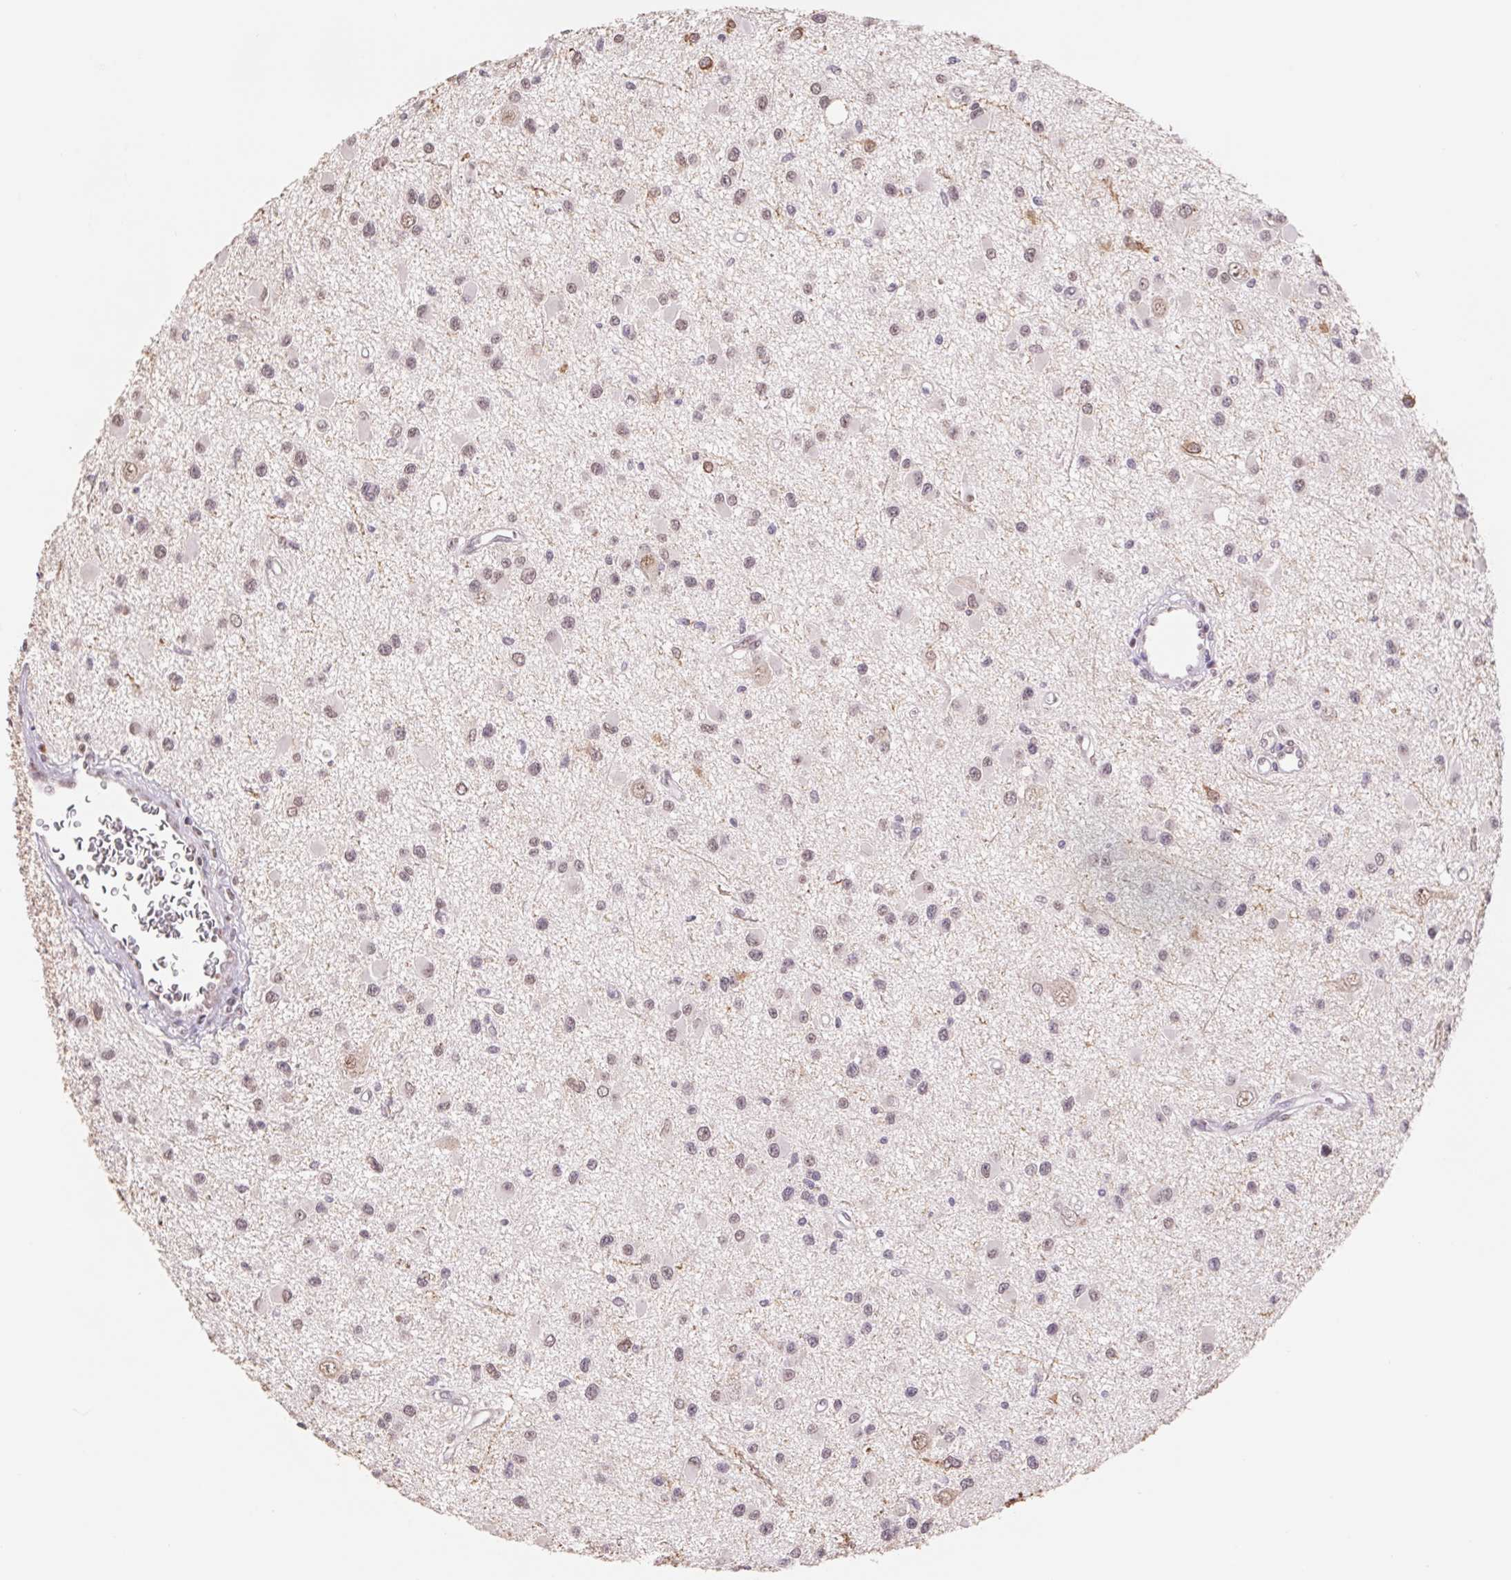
{"staining": {"intensity": "weak", "quantity": "25%-75%", "location": "nuclear"}, "tissue": "glioma", "cell_type": "Tumor cells", "image_type": "cancer", "snomed": [{"axis": "morphology", "description": "Glioma, malignant, High grade"}, {"axis": "topography", "description": "Brain"}], "caption": "Protein analysis of high-grade glioma (malignant) tissue exhibits weak nuclear expression in about 25%-75% of tumor cells. The protein is stained brown, and the nuclei are stained in blue (DAB IHC with brightfield microscopy, high magnification).", "gene": "TRERF1", "patient": {"sex": "male", "age": 54}}